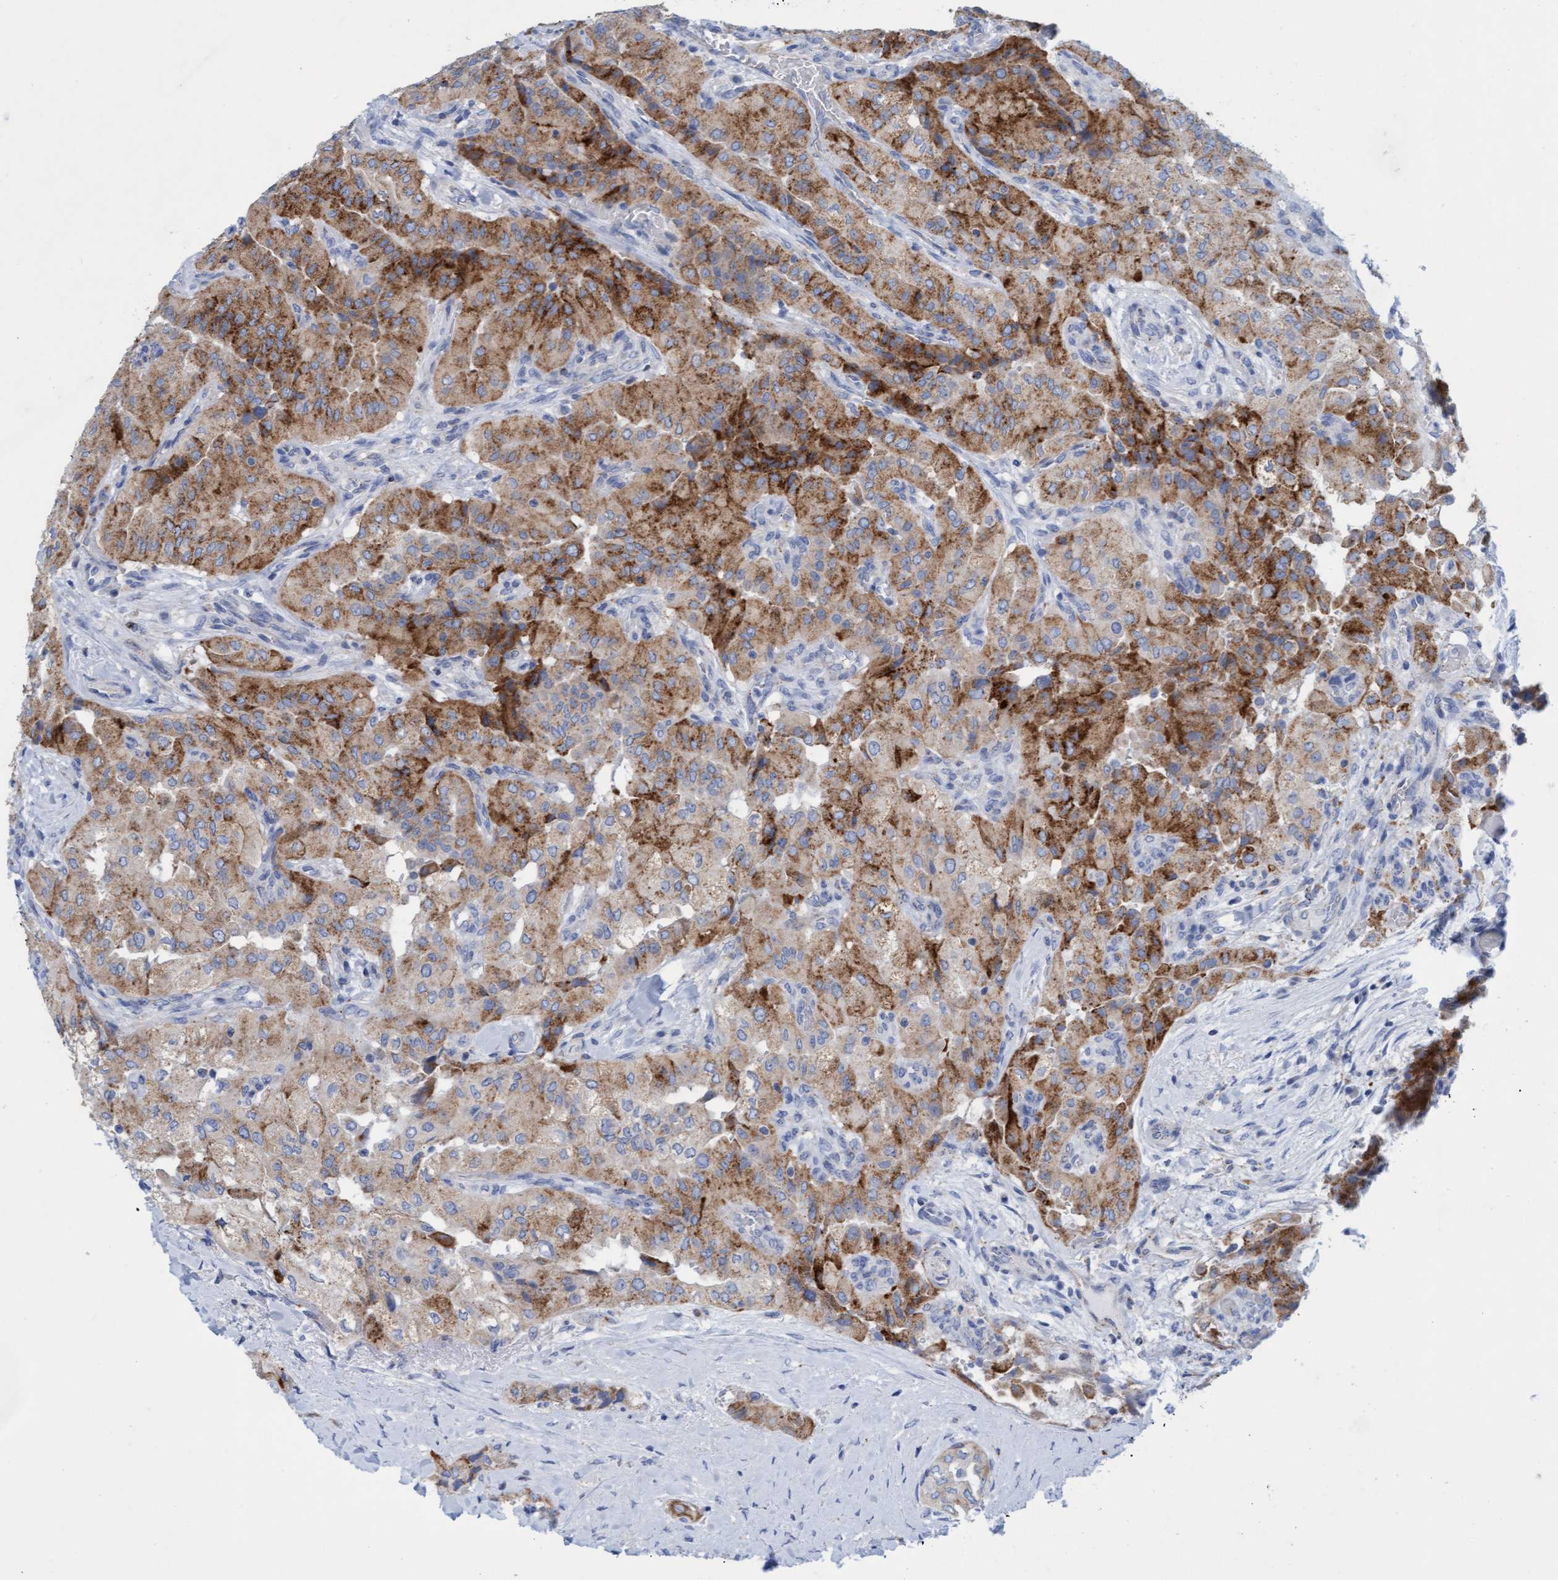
{"staining": {"intensity": "strong", "quantity": "25%-75%", "location": "cytoplasmic/membranous"}, "tissue": "thyroid cancer", "cell_type": "Tumor cells", "image_type": "cancer", "snomed": [{"axis": "morphology", "description": "Papillary adenocarcinoma, NOS"}, {"axis": "topography", "description": "Thyroid gland"}], "caption": "Immunohistochemistry (DAB (3,3'-diaminobenzidine)) staining of thyroid cancer shows strong cytoplasmic/membranous protein staining in approximately 25%-75% of tumor cells.", "gene": "SGSH", "patient": {"sex": "female", "age": 59}}